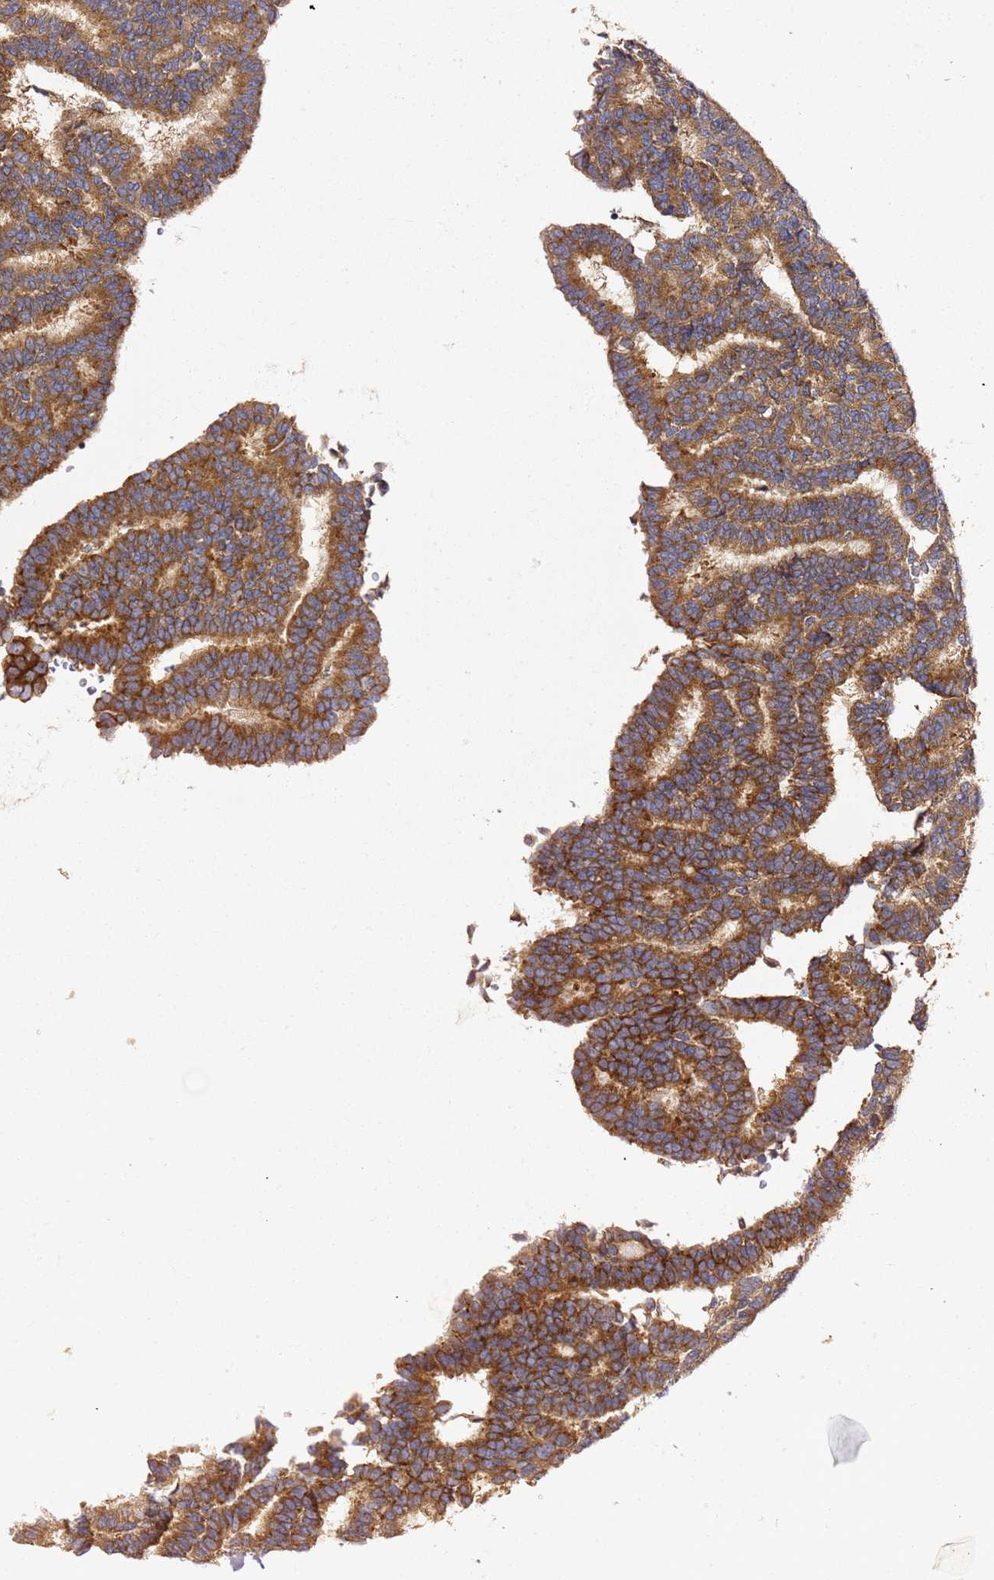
{"staining": {"intensity": "moderate", "quantity": ">75%", "location": "cytoplasmic/membranous"}, "tissue": "thyroid cancer", "cell_type": "Tumor cells", "image_type": "cancer", "snomed": [{"axis": "morphology", "description": "Papillary adenocarcinoma, NOS"}, {"axis": "topography", "description": "Thyroid gland"}], "caption": "Protein staining exhibits moderate cytoplasmic/membranous staining in approximately >75% of tumor cells in thyroid cancer. The staining is performed using DAB brown chromogen to label protein expression. The nuclei are counter-stained blue using hematoxylin.", "gene": "KIF7", "patient": {"sex": "female", "age": 35}}